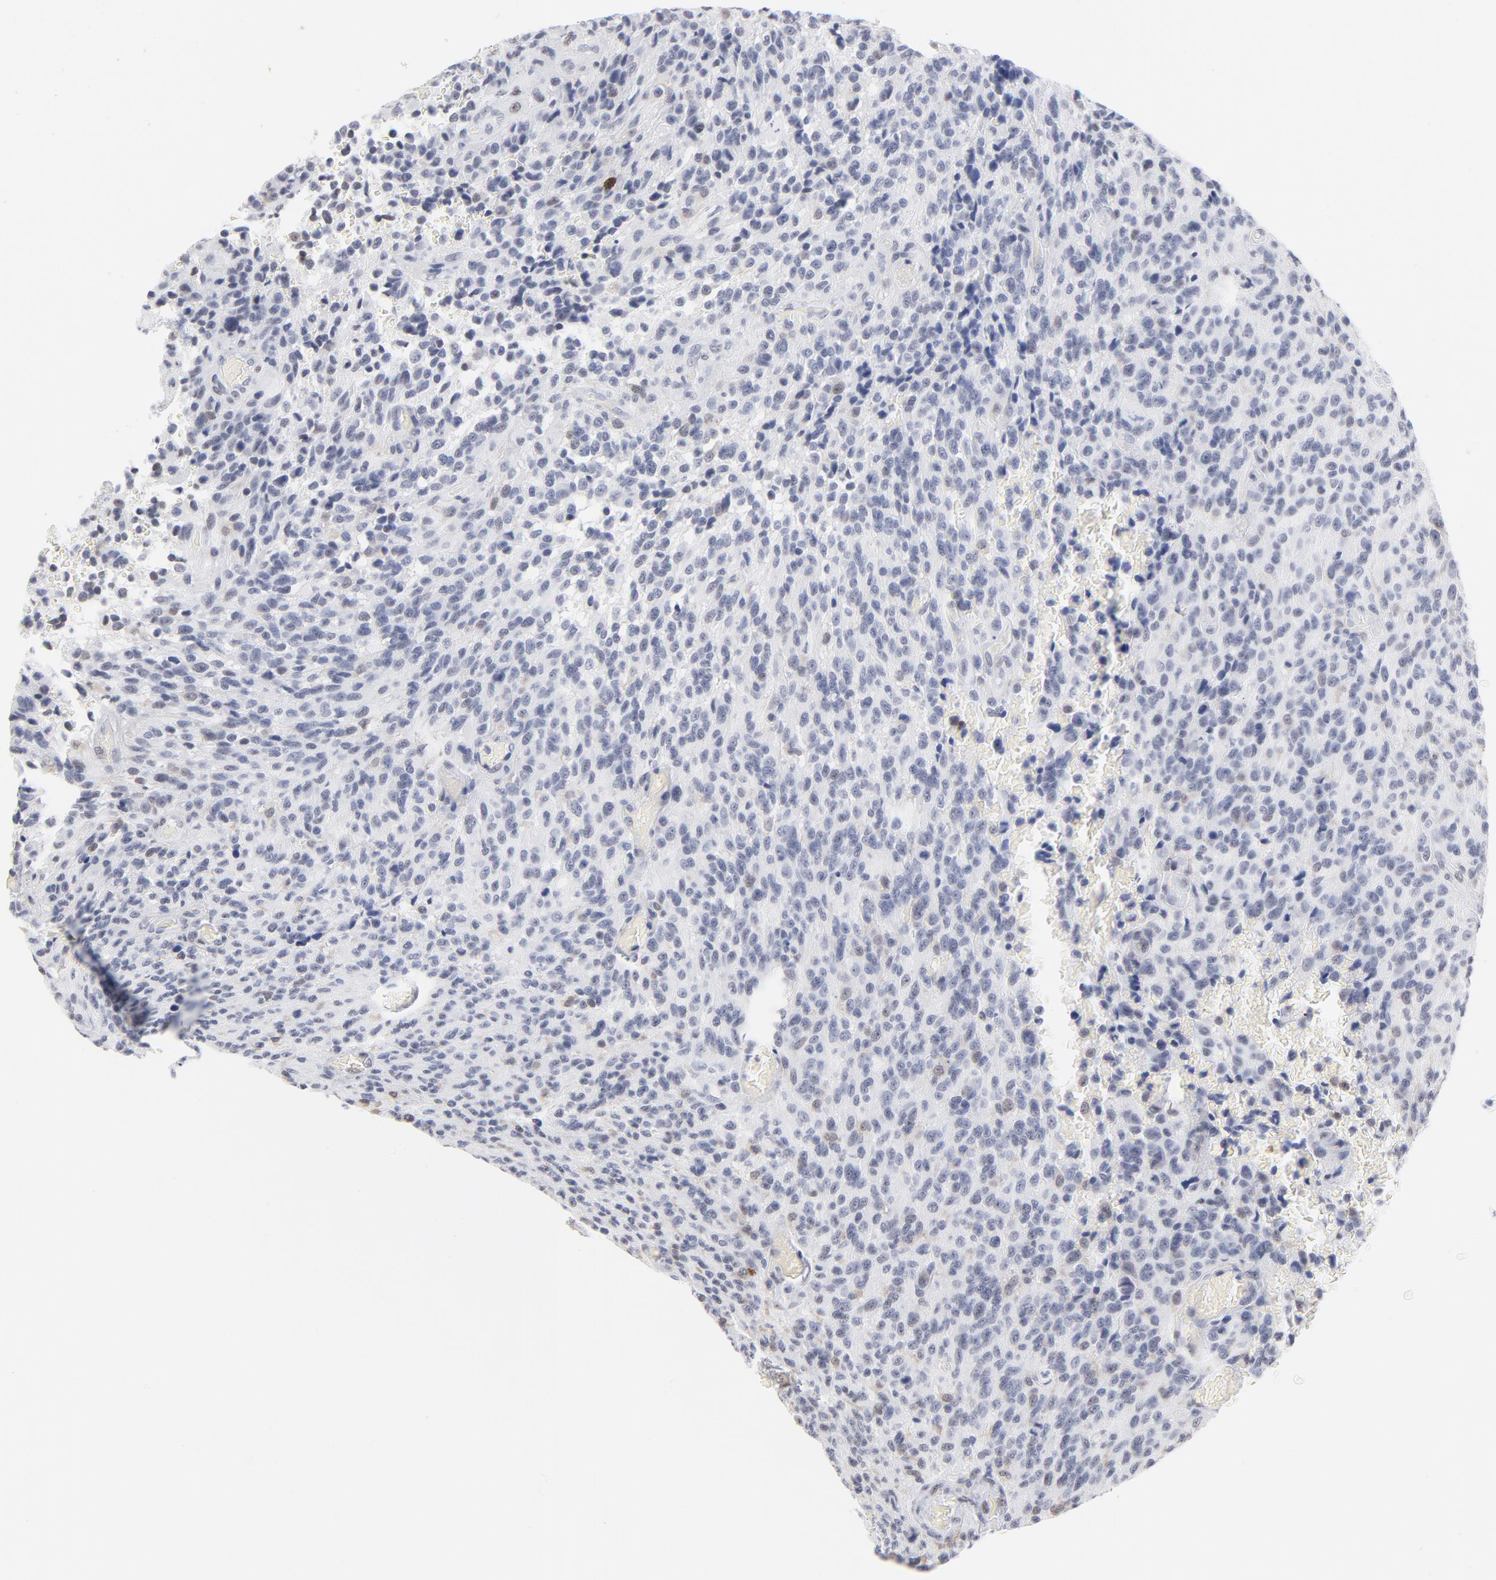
{"staining": {"intensity": "weak", "quantity": "<25%", "location": "nuclear"}, "tissue": "glioma", "cell_type": "Tumor cells", "image_type": "cancer", "snomed": [{"axis": "morphology", "description": "Normal tissue, NOS"}, {"axis": "morphology", "description": "Glioma, malignant, High grade"}, {"axis": "topography", "description": "Cerebral cortex"}], "caption": "Histopathology image shows no protein positivity in tumor cells of glioma tissue.", "gene": "CD2", "patient": {"sex": "male", "age": 56}}